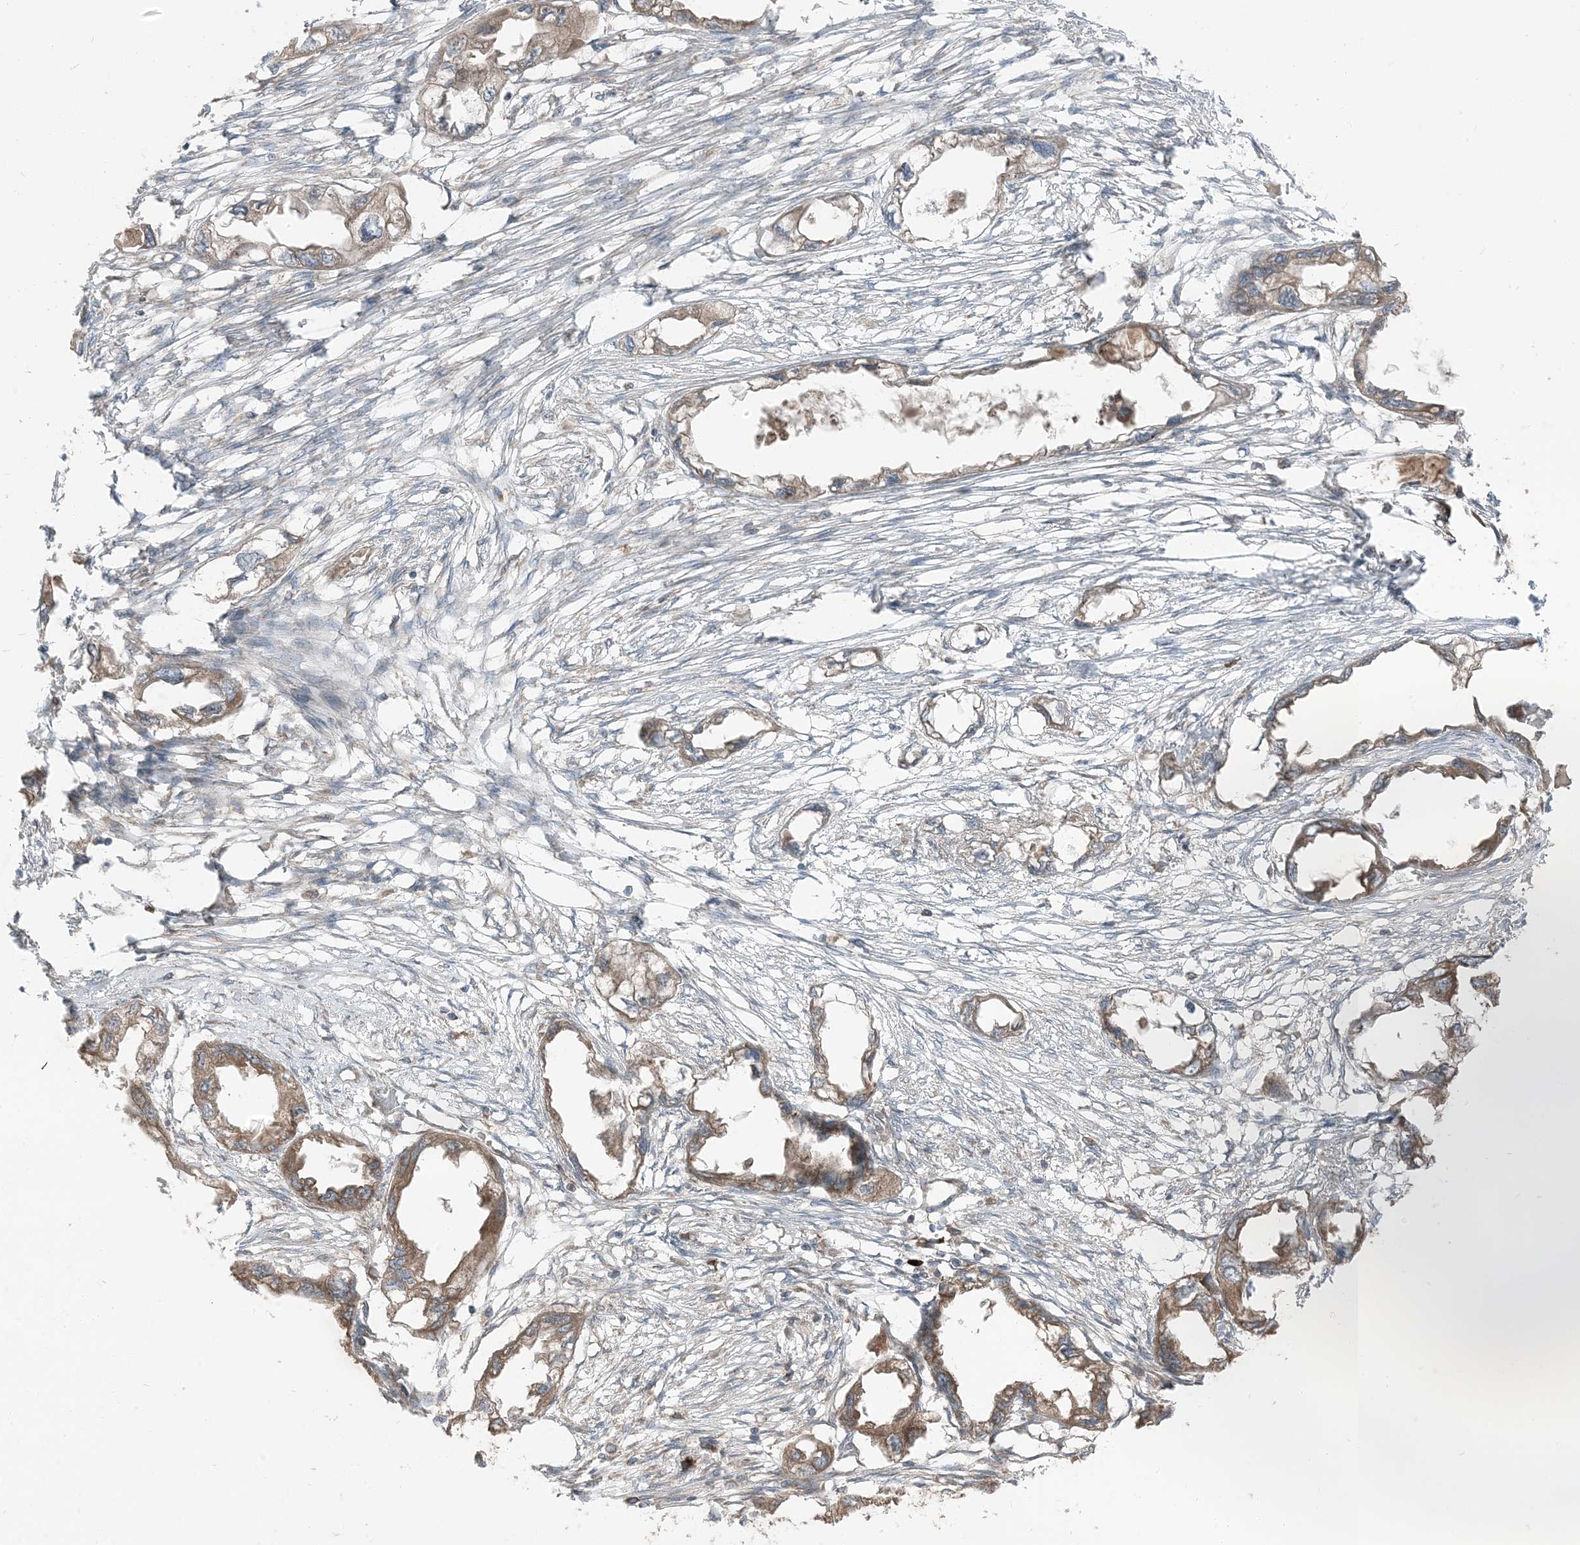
{"staining": {"intensity": "moderate", "quantity": ">75%", "location": "cytoplasmic/membranous"}, "tissue": "endometrial cancer", "cell_type": "Tumor cells", "image_type": "cancer", "snomed": [{"axis": "morphology", "description": "Adenocarcinoma, NOS"}, {"axis": "morphology", "description": "Adenocarcinoma, metastatic, NOS"}, {"axis": "topography", "description": "Adipose tissue"}, {"axis": "topography", "description": "Endometrium"}], "caption": "IHC photomicrograph of neoplastic tissue: adenocarcinoma (endometrial) stained using immunohistochemistry demonstrates medium levels of moderate protein expression localized specifically in the cytoplasmic/membranous of tumor cells, appearing as a cytoplasmic/membranous brown color.", "gene": "RAB3GAP1", "patient": {"sex": "female", "age": 67}}